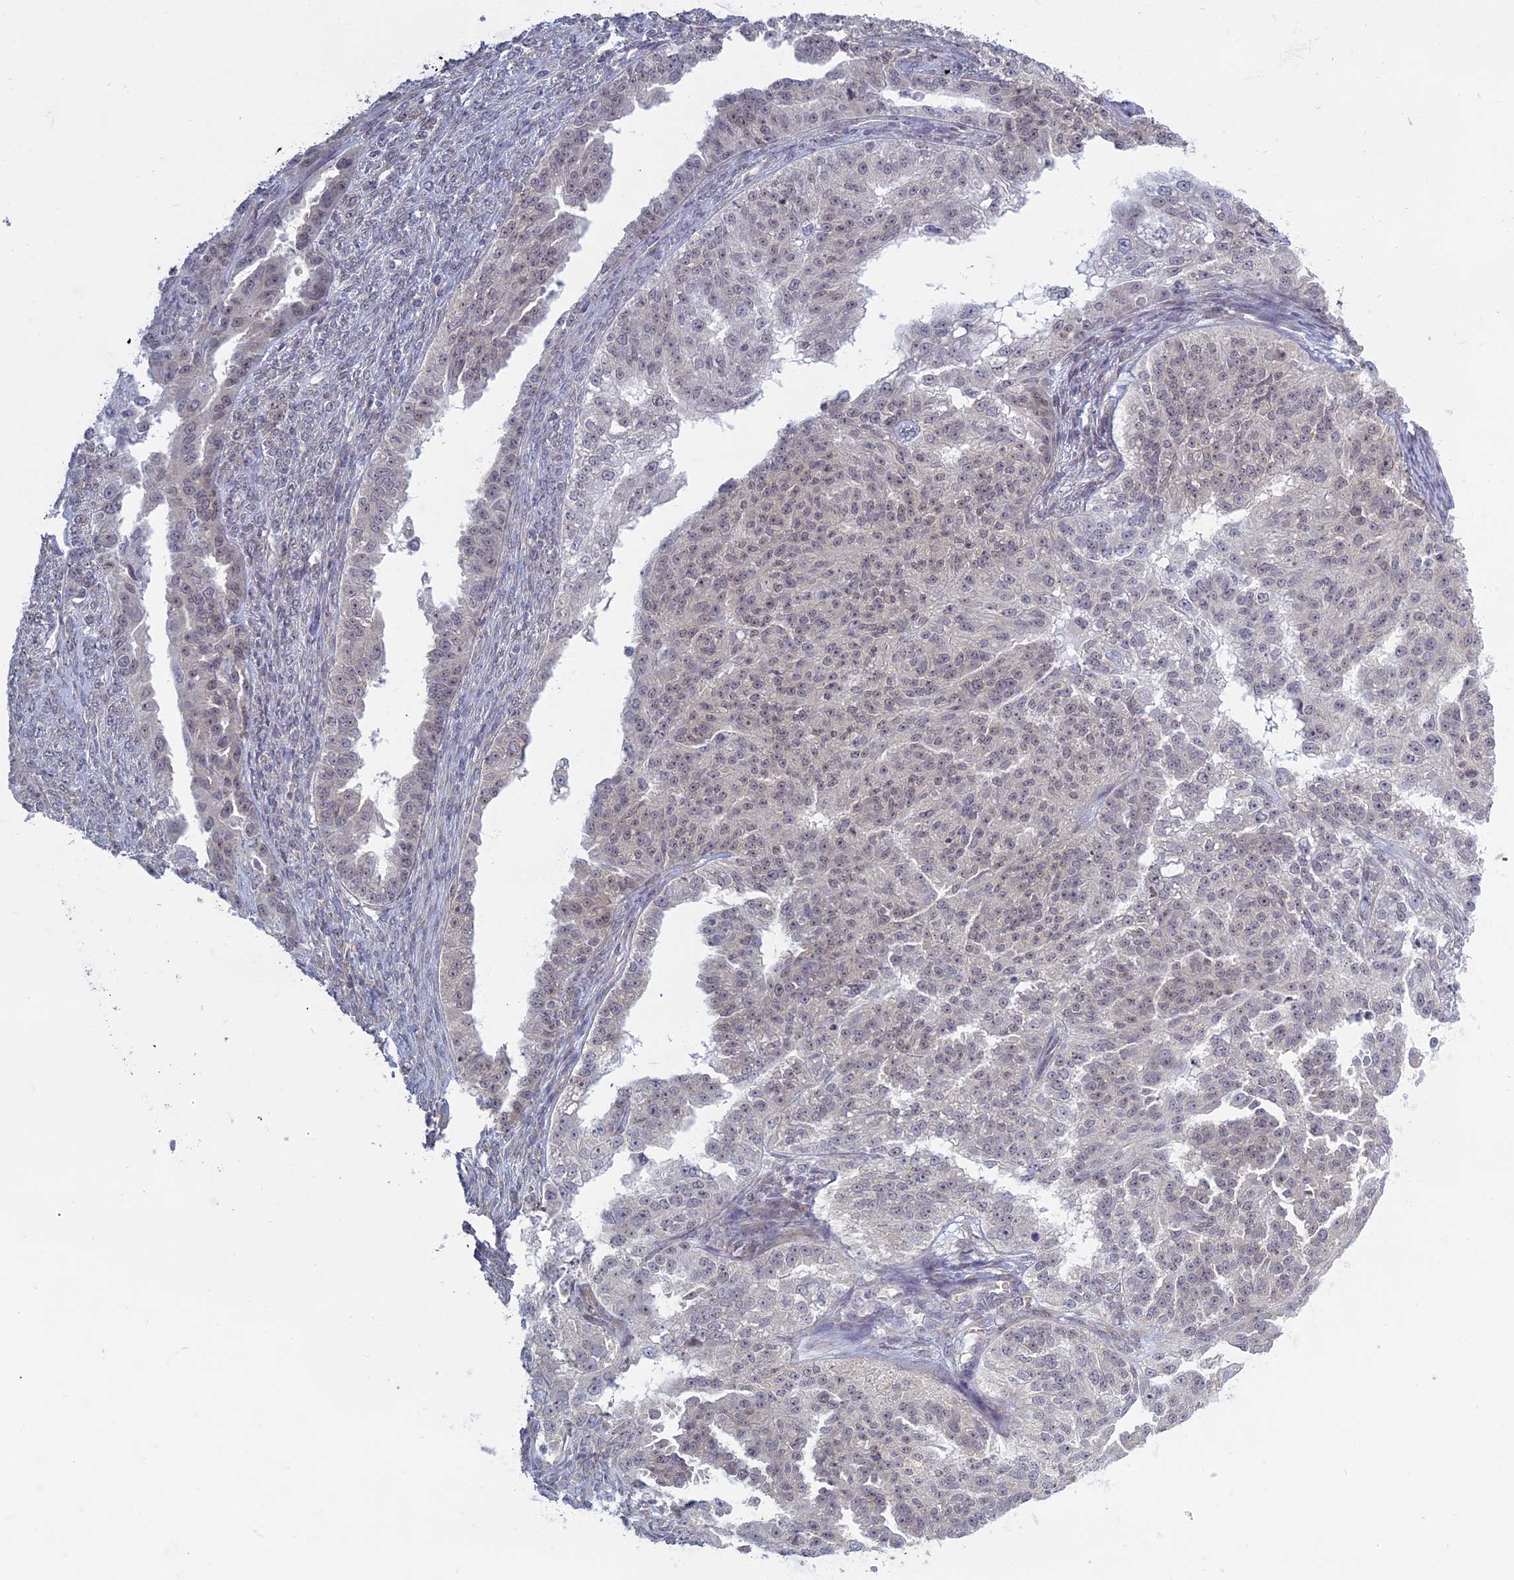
{"staining": {"intensity": "weak", "quantity": "<25%", "location": "nuclear"}, "tissue": "ovarian cancer", "cell_type": "Tumor cells", "image_type": "cancer", "snomed": [{"axis": "morphology", "description": "Cystadenocarcinoma, serous, NOS"}, {"axis": "topography", "description": "Ovary"}], "caption": "High power microscopy image of an IHC image of ovarian cancer (serous cystadenocarcinoma), revealing no significant positivity in tumor cells.", "gene": "RPS19BP1", "patient": {"sex": "female", "age": 58}}